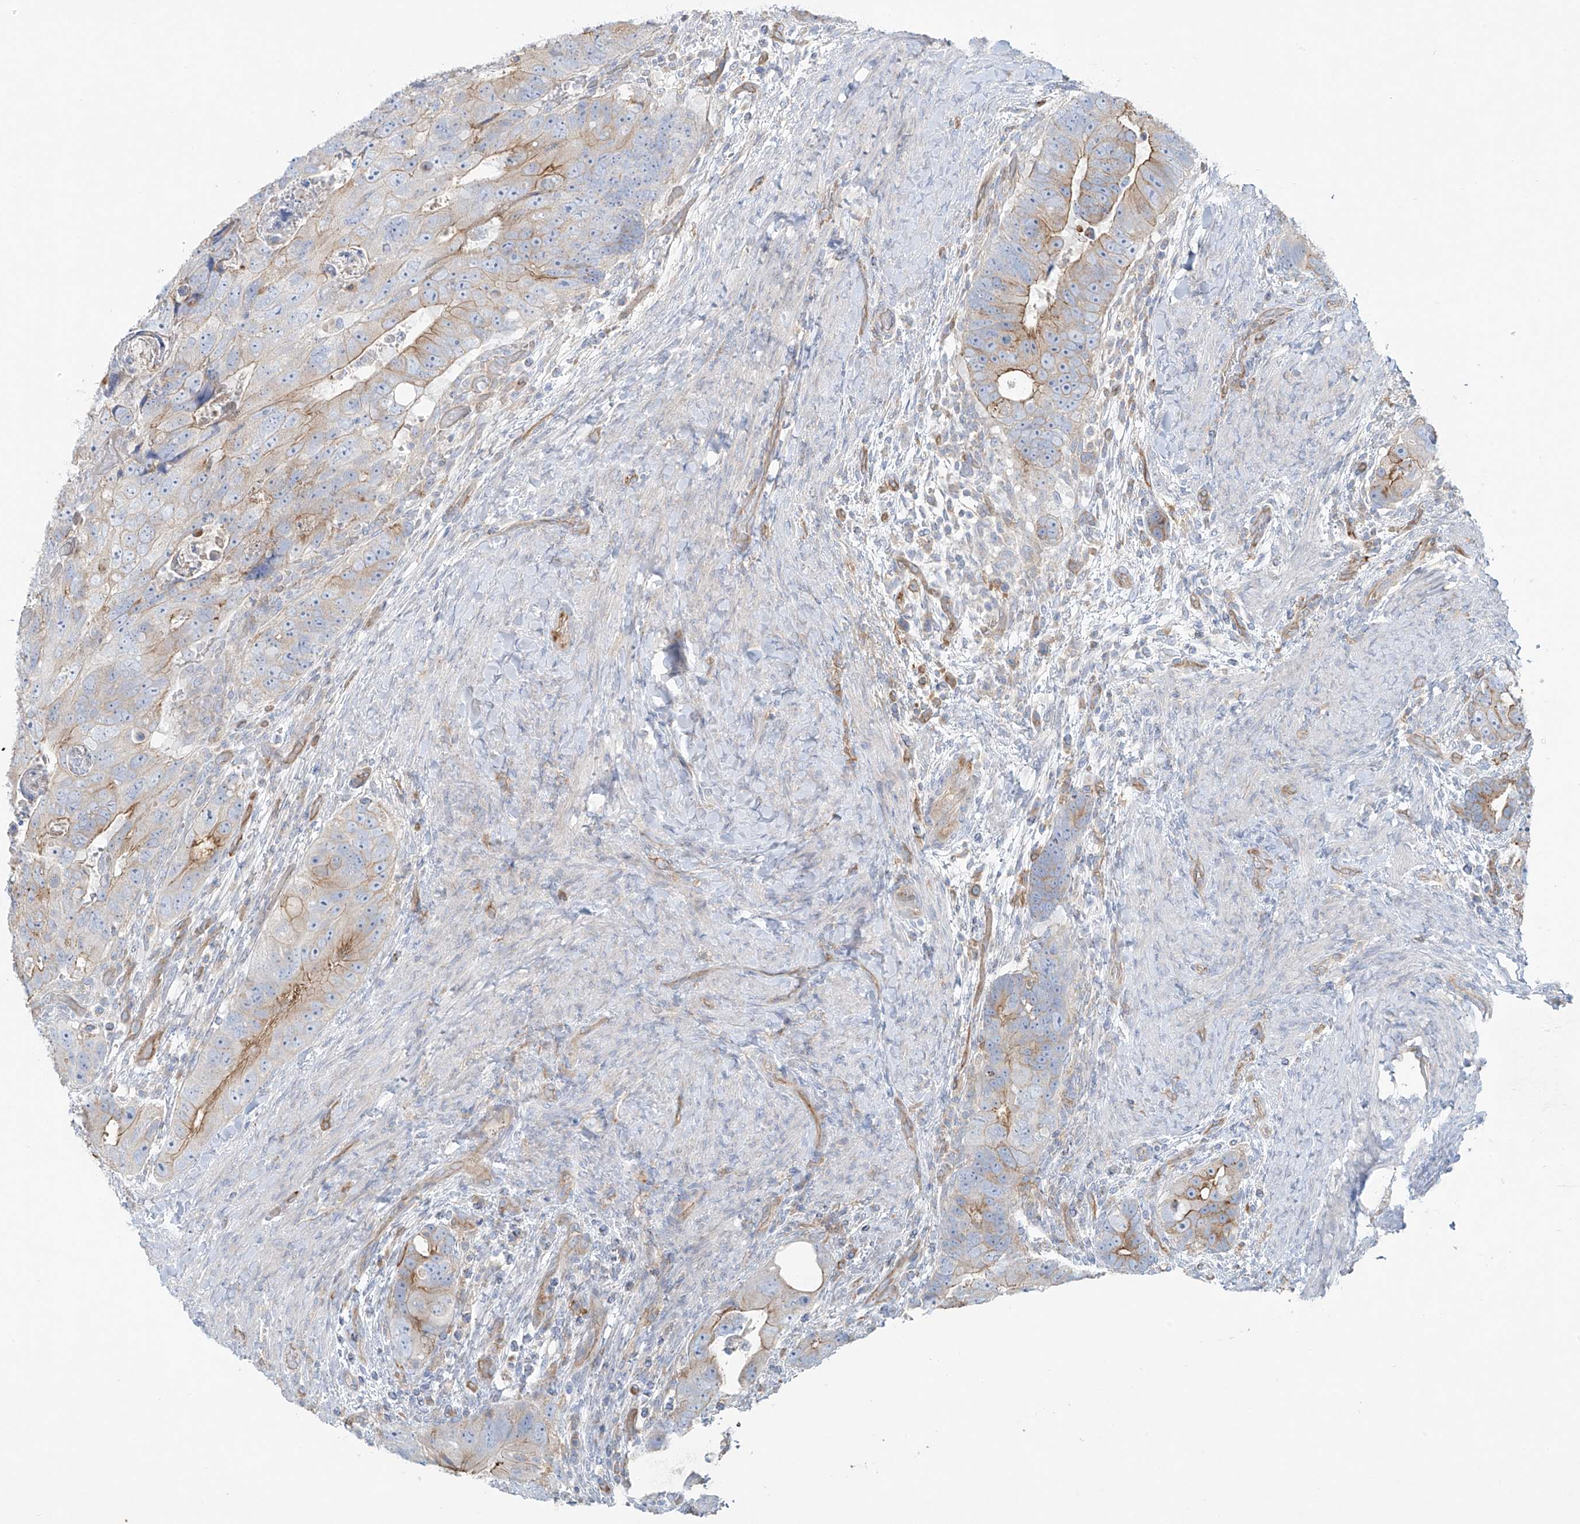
{"staining": {"intensity": "moderate", "quantity": "25%-75%", "location": "cytoplasmic/membranous"}, "tissue": "colorectal cancer", "cell_type": "Tumor cells", "image_type": "cancer", "snomed": [{"axis": "morphology", "description": "Adenocarcinoma, NOS"}, {"axis": "topography", "description": "Rectum"}], "caption": "The immunohistochemical stain highlights moderate cytoplasmic/membranous positivity in tumor cells of colorectal adenocarcinoma tissue.", "gene": "VAMP5", "patient": {"sex": "male", "age": 59}}